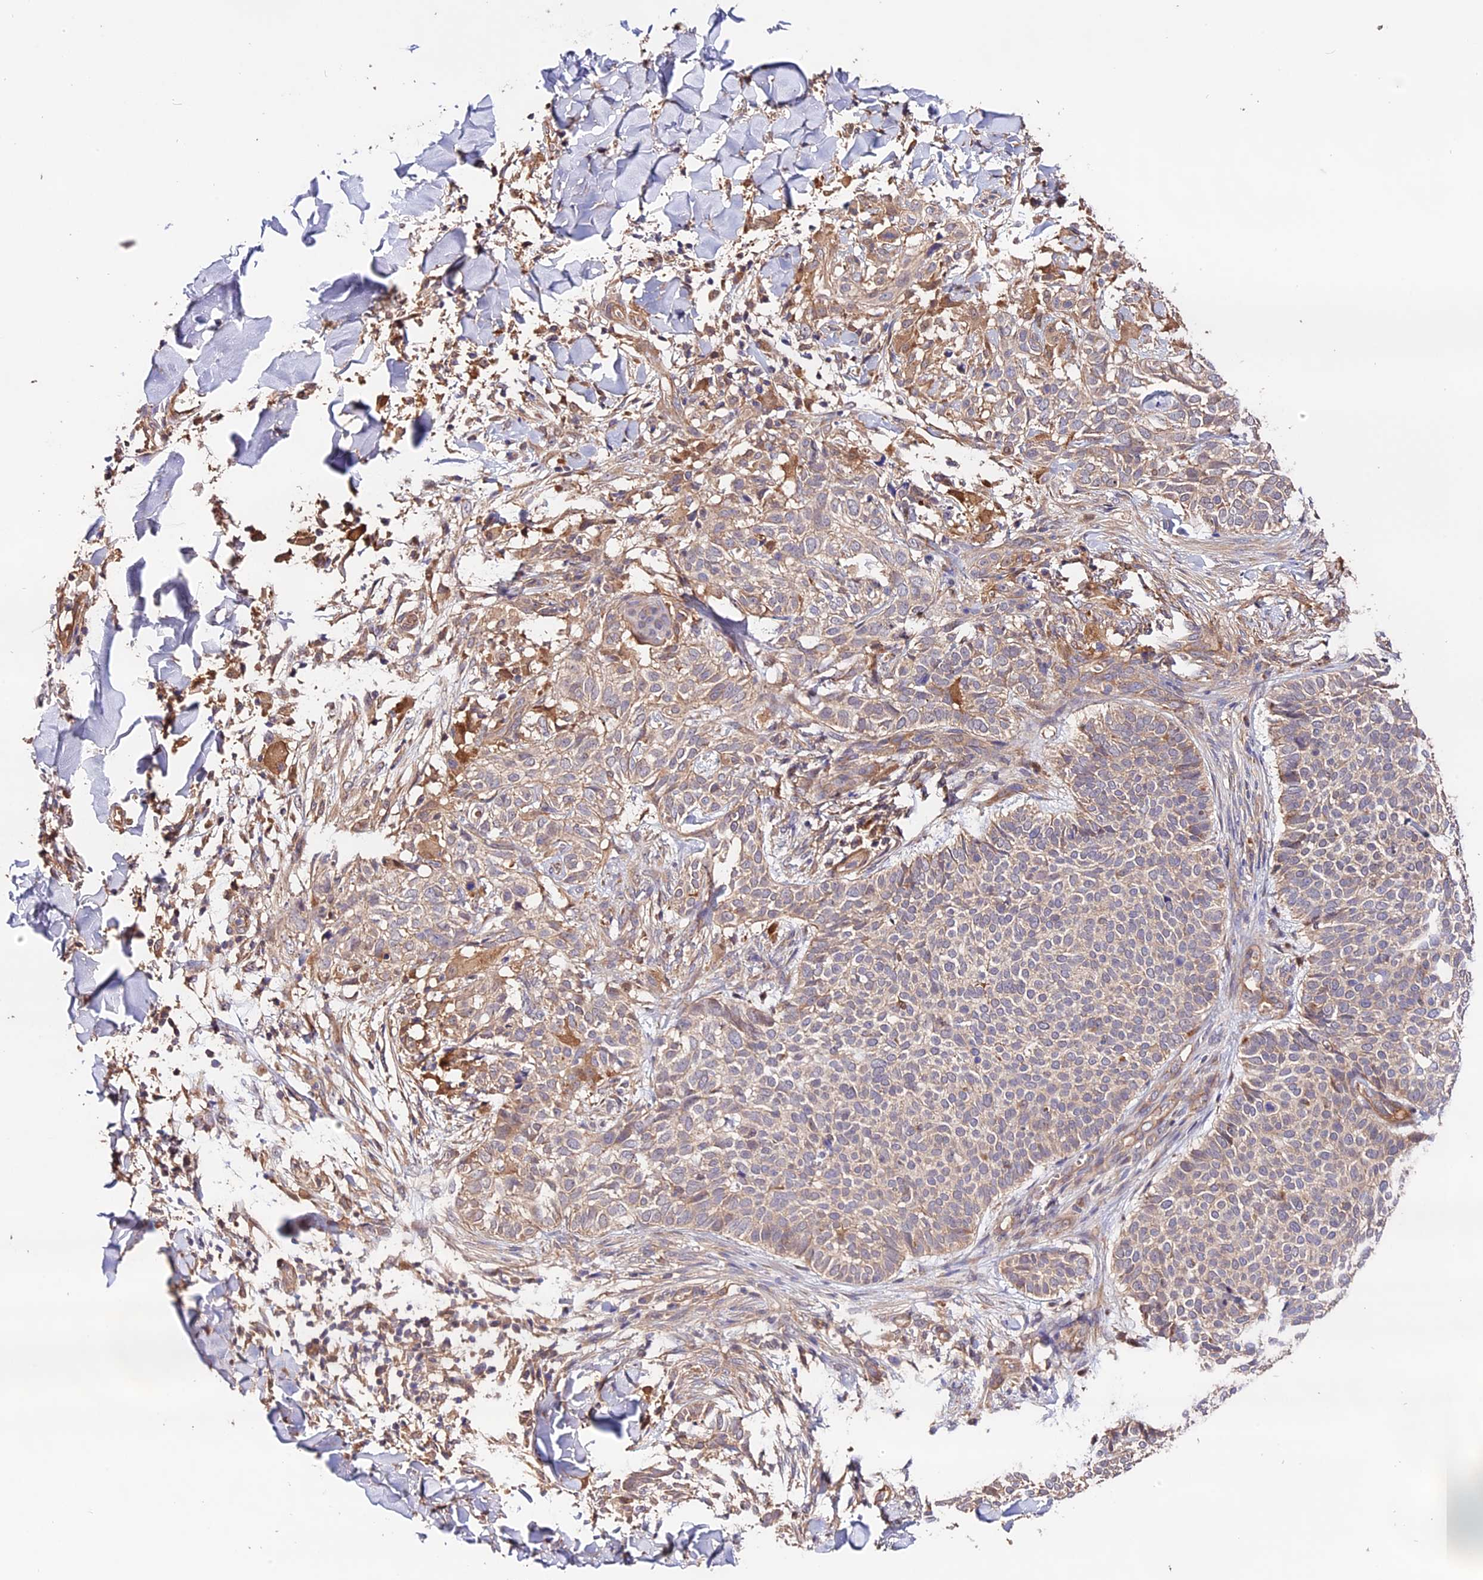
{"staining": {"intensity": "weak", "quantity": "25%-75%", "location": "cytoplasmic/membranous"}, "tissue": "skin cancer", "cell_type": "Tumor cells", "image_type": "cancer", "snomed": [{"axis": "morphology", "description": "Normal tissue, NOS"}, {"axis": "morphology", "description": "Basal cell carcinoma"}, {"axis": "topography", "description": "Skin"}], "caption": "Human skin cancer stained for a protein (brown) displays weak cytoplasmic/membranous positive staining in approximately 25%-75% of tumor cells.", "gene": "CES3", "patient": {"sex": "male", "age": 67}}